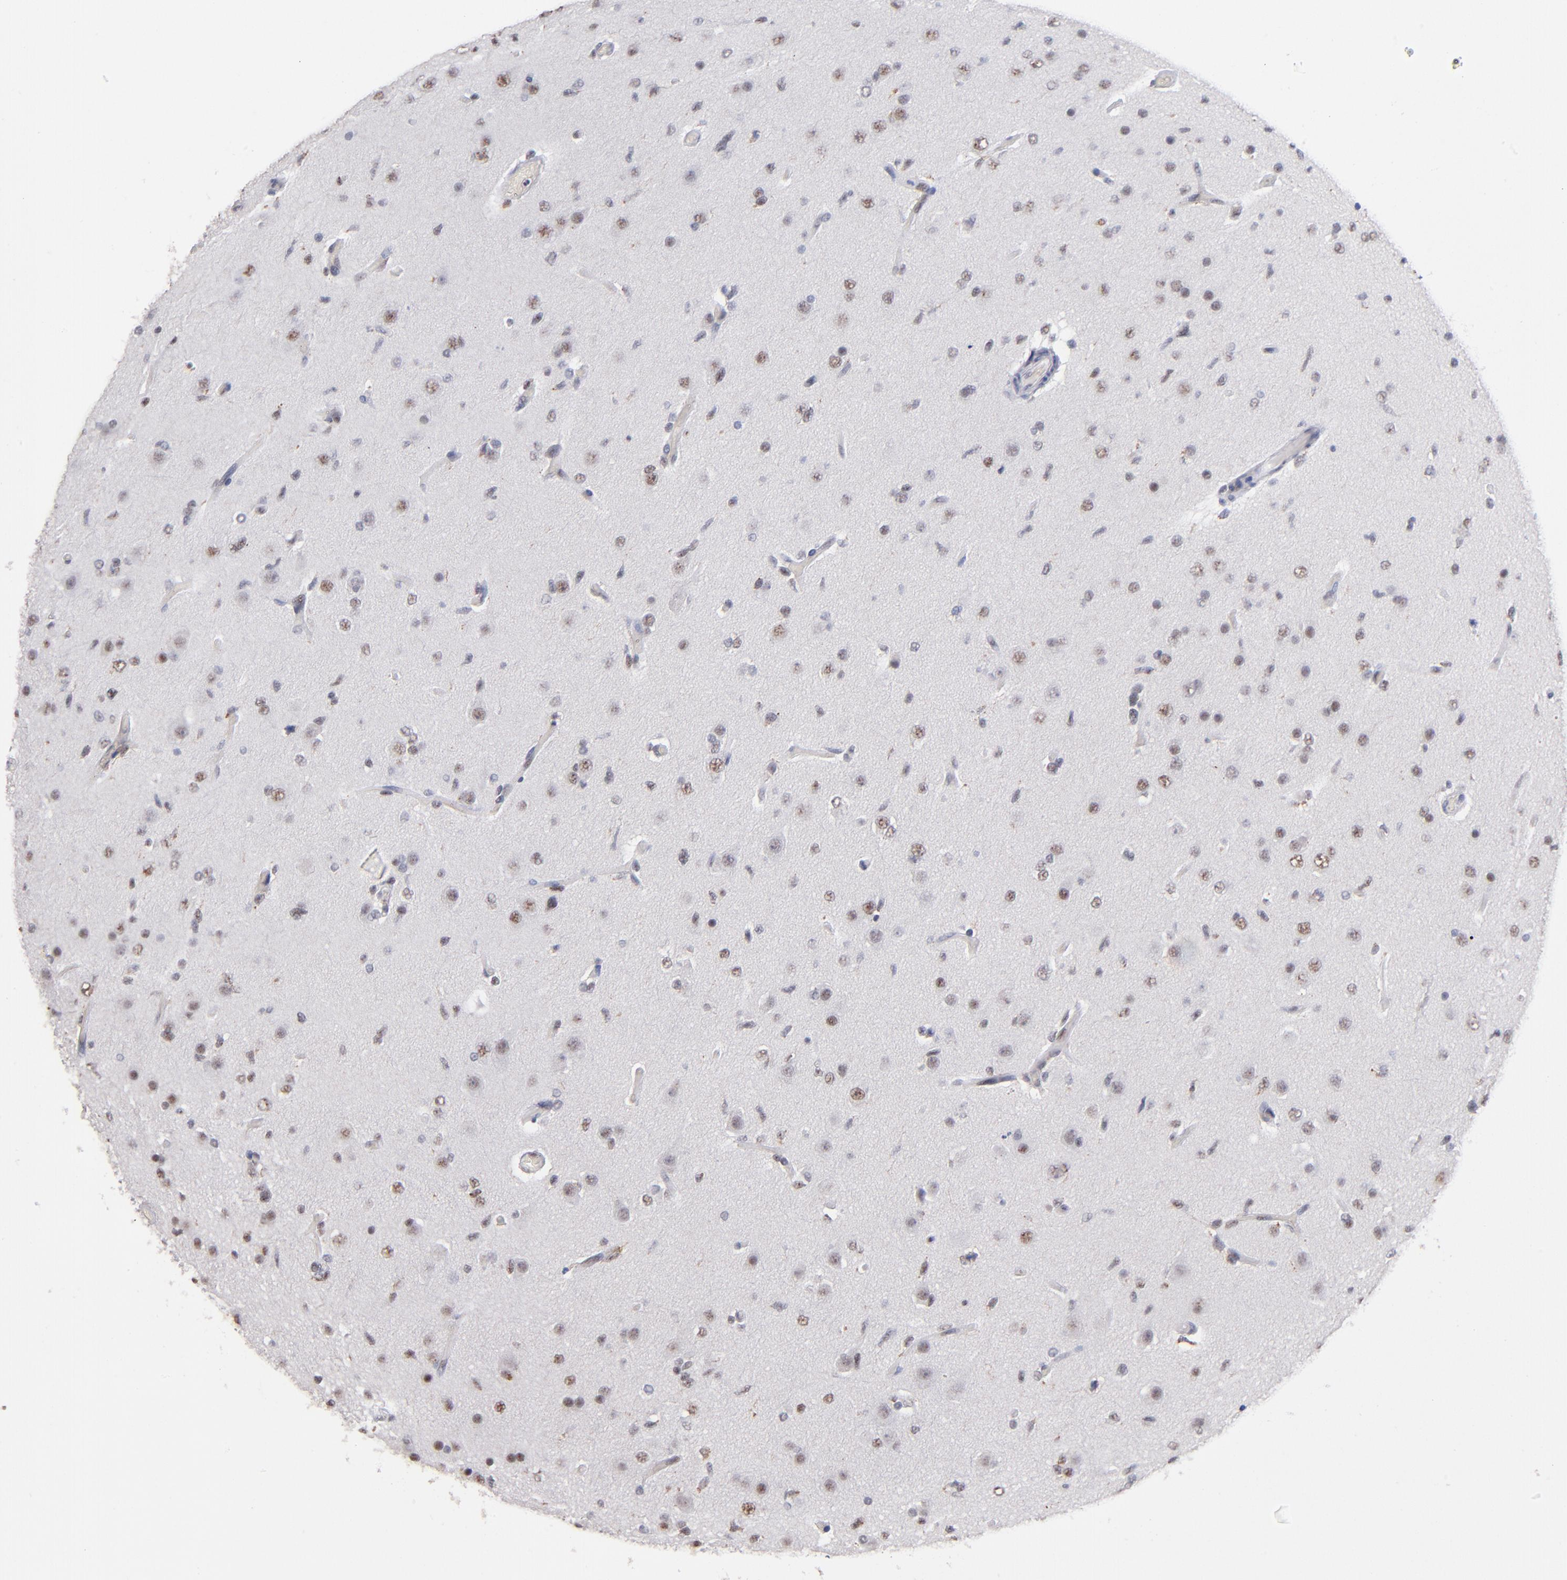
{"staining": {"intensity": "moderate", "quantity": "25%-75%", "location": "nuclear"}, "tissue": "glioma", "cell_type": "Tumor cells", "image_type": "cancer", "snomed": [{"axis": "morphology", "description": "Glioma, malignant, High grade"}, {"axis": "topography", "description": "Brain"}], "caption": "High-magnification brightfield microscopy of malignant high-grade glioma stained with DAB (brown) and counterstained with hematoxylin (blue). tumor cells exhibit moderate nuclear positivity is identified in approximately25%-75% of cells.", "gene": "MN1", "patient": {"sex": "male", "age": 33}}